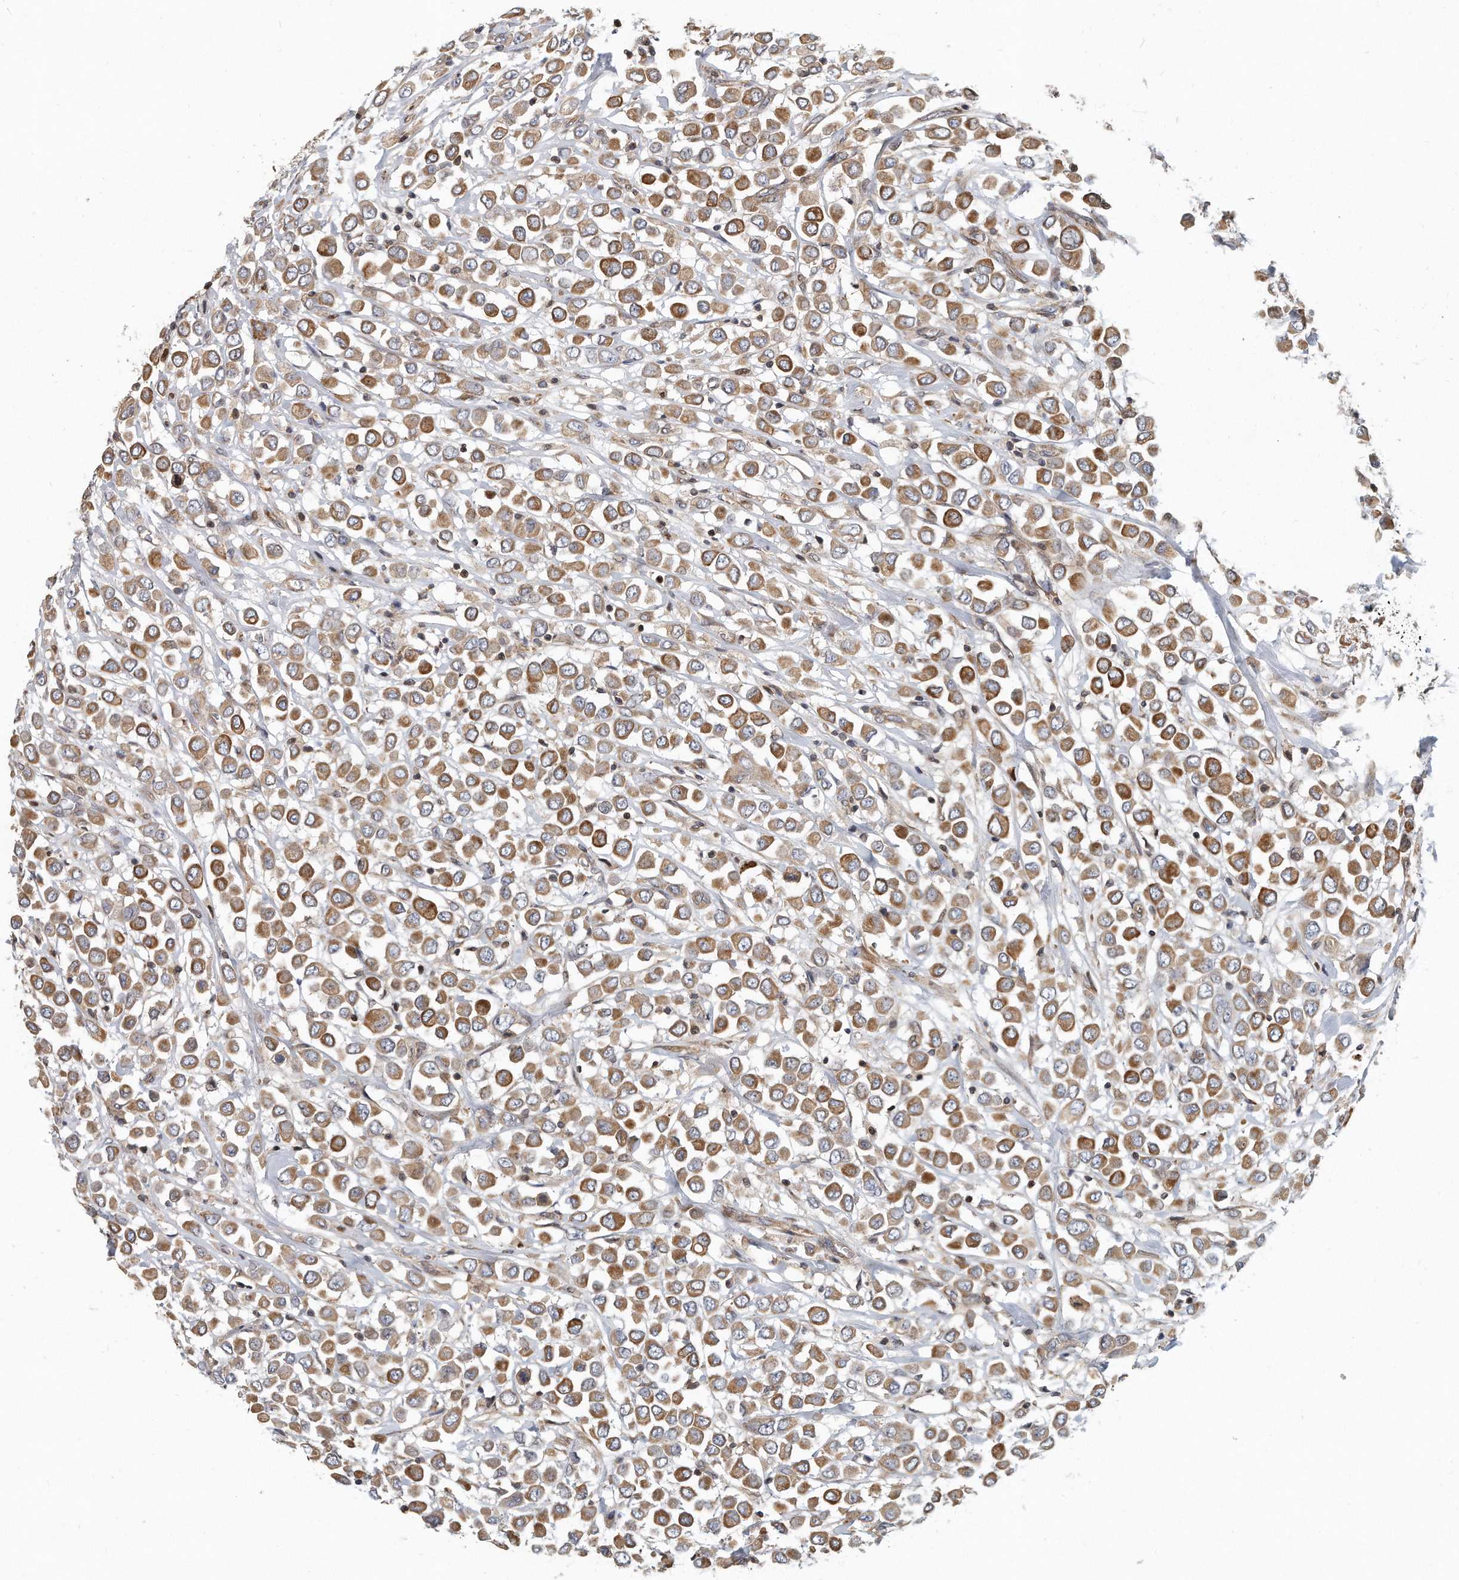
{"staining": {"intensity": "moderate", "quantity": ">75%", "location": "cytoplasmic/membranous"}, "tissue": "breast cancer", "cell_type": "Tumor cells", "image_type": "cancer", "snomed": [{"axis": "morphology", "description": "Duct carcinoma"}, {"axis": "topography", "description": "Breast"}], "caption": "Protein expression analysis of human breast cancer reveals moderate cytoplasmic/membranous expression in about >75% of tumor cells. The staining was performed using DAB (3,3'-diaminobenzidine), with brown indicating positive protein expression. Nuclei are stained blue with hematoxylin.", "gene": "PCDH8", "patient": {"sex": "female", "age": 61}}